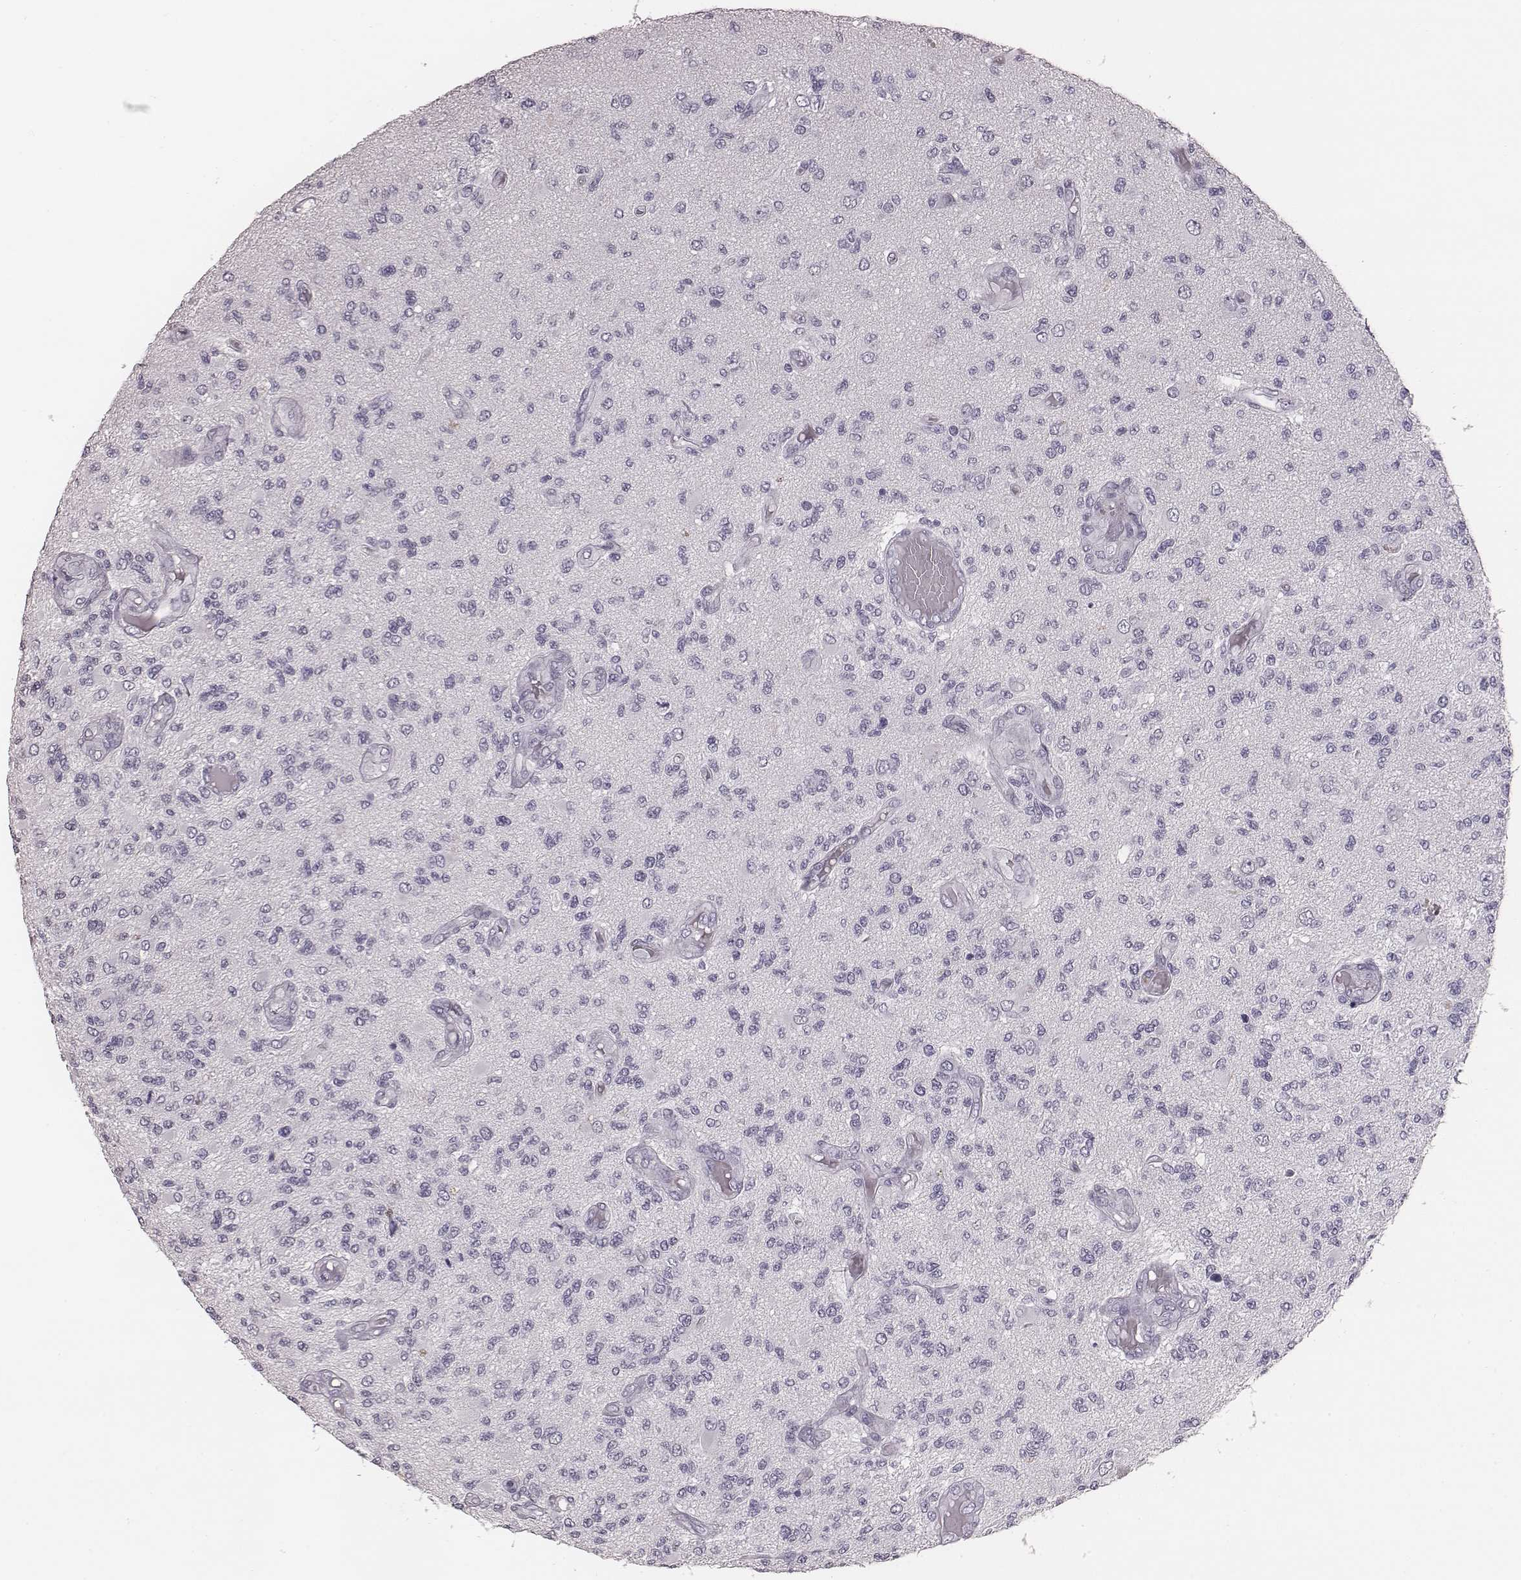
{"staining": {"intensity": "negative", "quantity": "none", "location": "none"}, "tissue": "glioma", "cell_type": "Tumor cells", "image_type": "cancer", "snomed": [{"axis": "morphology", "description": "Glioma, malignant, High grade"}, {"axis": "topography", "description": "Brain"}], "caption": "IHC of glioma displays no staining in tumor cells. (Stains: DAB (3,3'-diaminobenzidine) immunohistochemistry (IHC) with hematoxylin counter stain, Microscopy: brightfield microscopy at high magnification).", "gene": "CSHL1", "patient": {"sex": "female", "age": 63}}